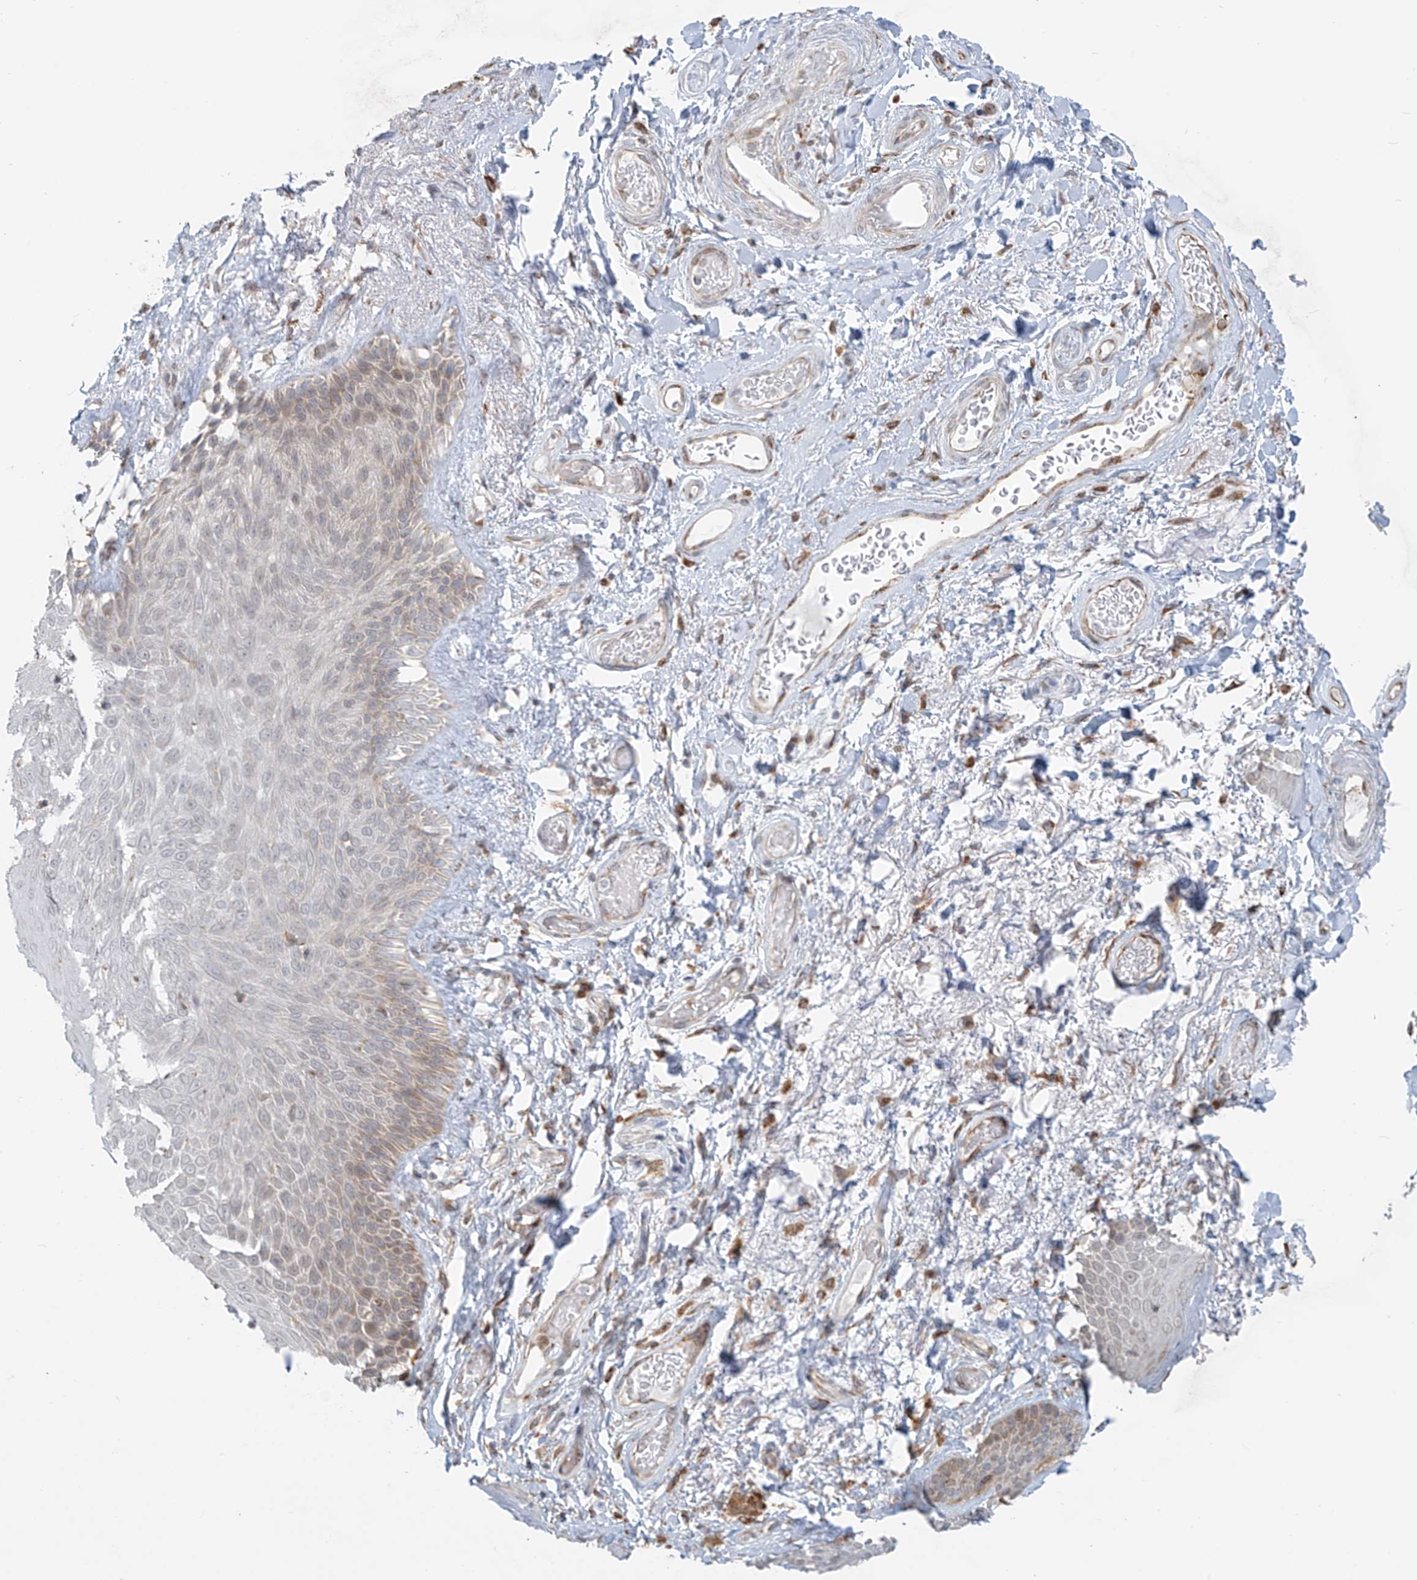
{"staining": {"intensity": "moderate", "quantity": "<25%", "location": "cytoplasmic/membranous"}, "tissue": "skin", "cell_type": "Epidermal cells", "image_type": "normal", "snomed": [{"axis": "morphology", "description": "Normal tissue, NOS"}, {"axis": "topography", "description": "Anal"}], "caption": "An immunohistochemistry image of unremarkable tissue is shown. Protein staining in brown highlights moderate cytoplasmic/membranous positivity in skin within epidermal cells. The protein of interest is shown in brown color, while the nuclei are stained blue.", "gene": "KATNIP", "patient": {"sex": "male", "age": 74}}